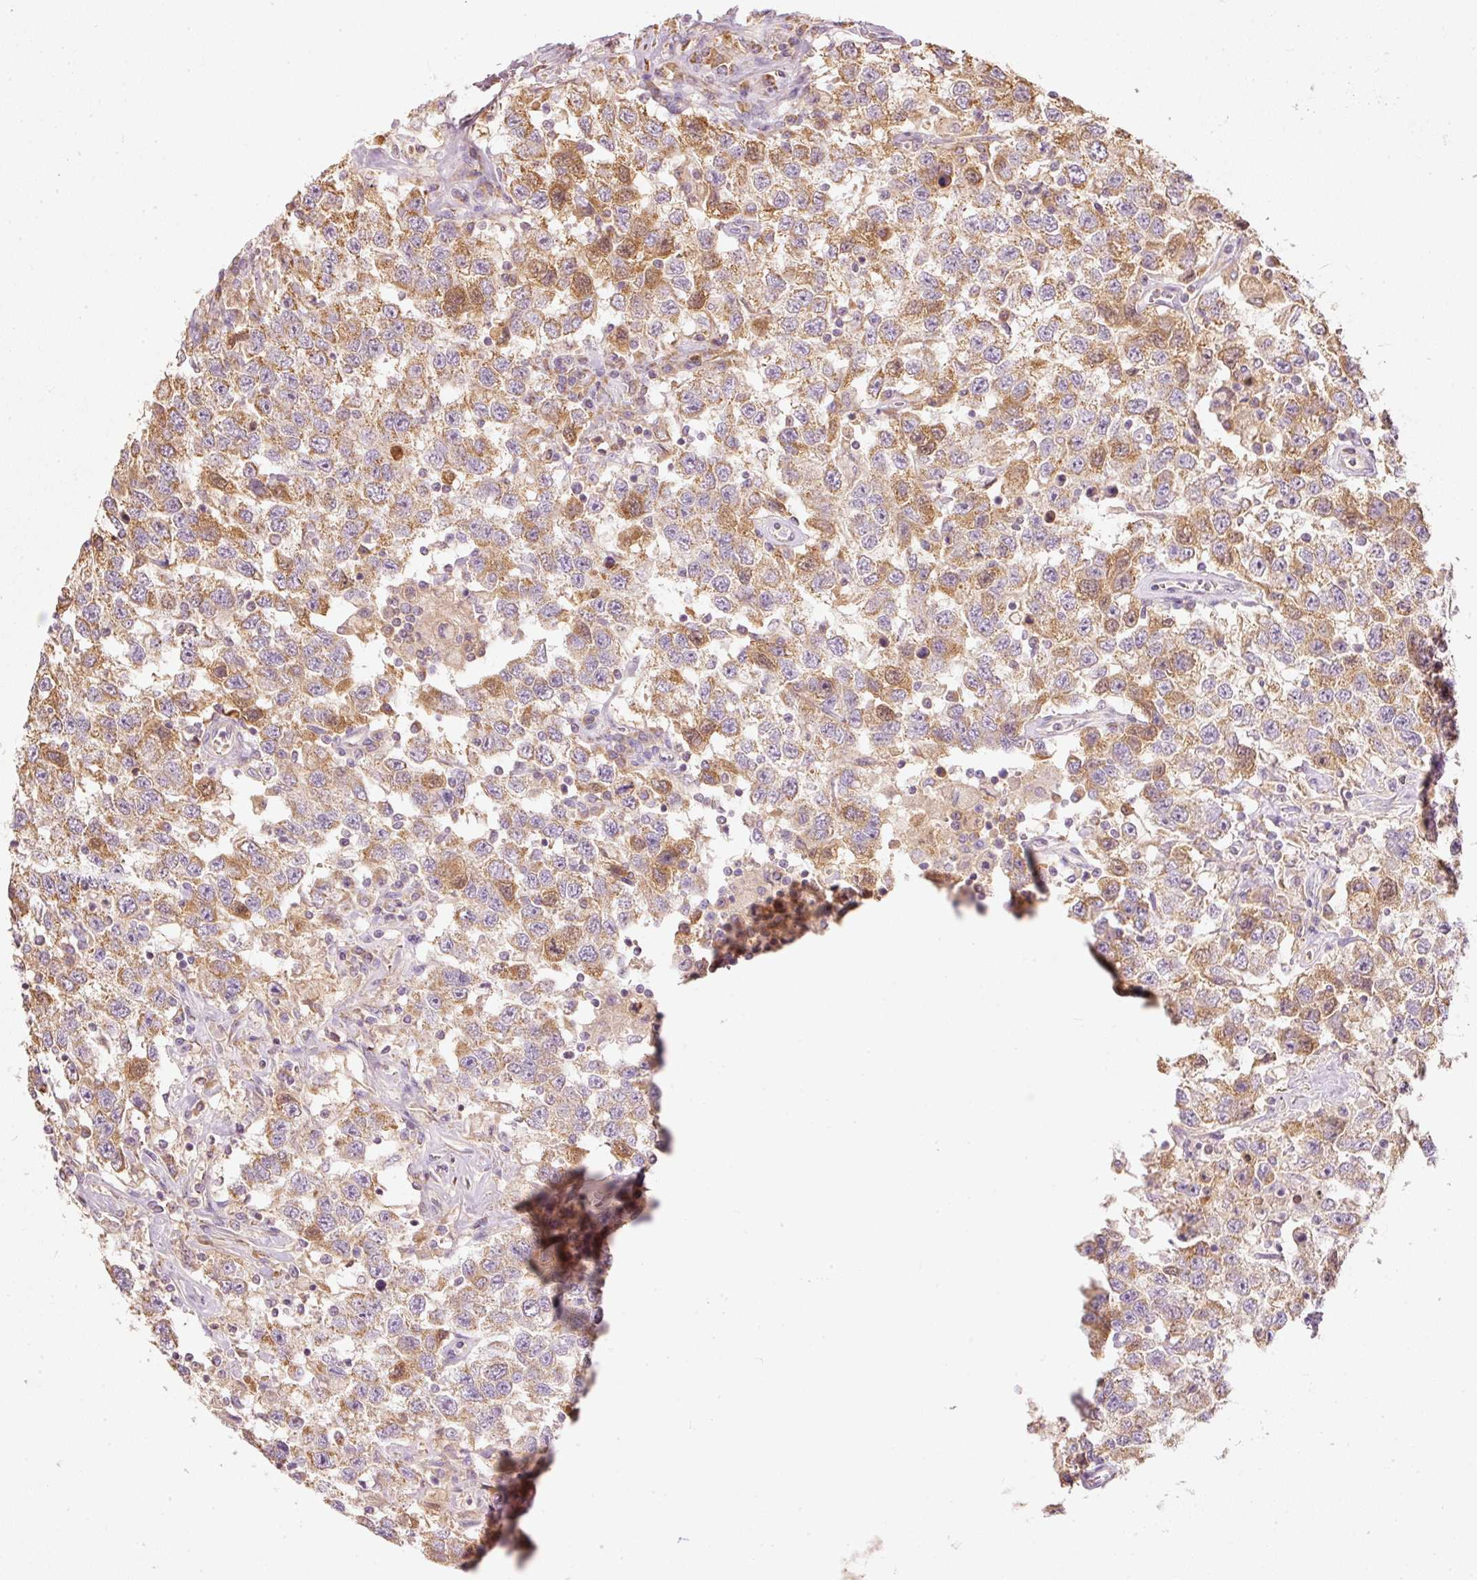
{"staining": {"intensity": "moderate", "quantity": "25%-75%", "location": "cytoplasmic/membranous"}, "tissue": "testis cancer", "cell_type": "Tumor cells", "image_type": "cancer", "snomed": [{"axis": "morphology", "description": "Seminoma, NOS"}, {"axis": "topography", "description": "Testis"}], "caption": "Immunohistochemistry (IHC) (DAB (3,3'-diaminobenzidine)) staining of seminoma (testis) exhibits moderate cytoplasmic/membranous protein expression in about 25%-75% of tumor cells.", "gene": "PSENEN", "patient": {"sex": "male", "age": 41}}